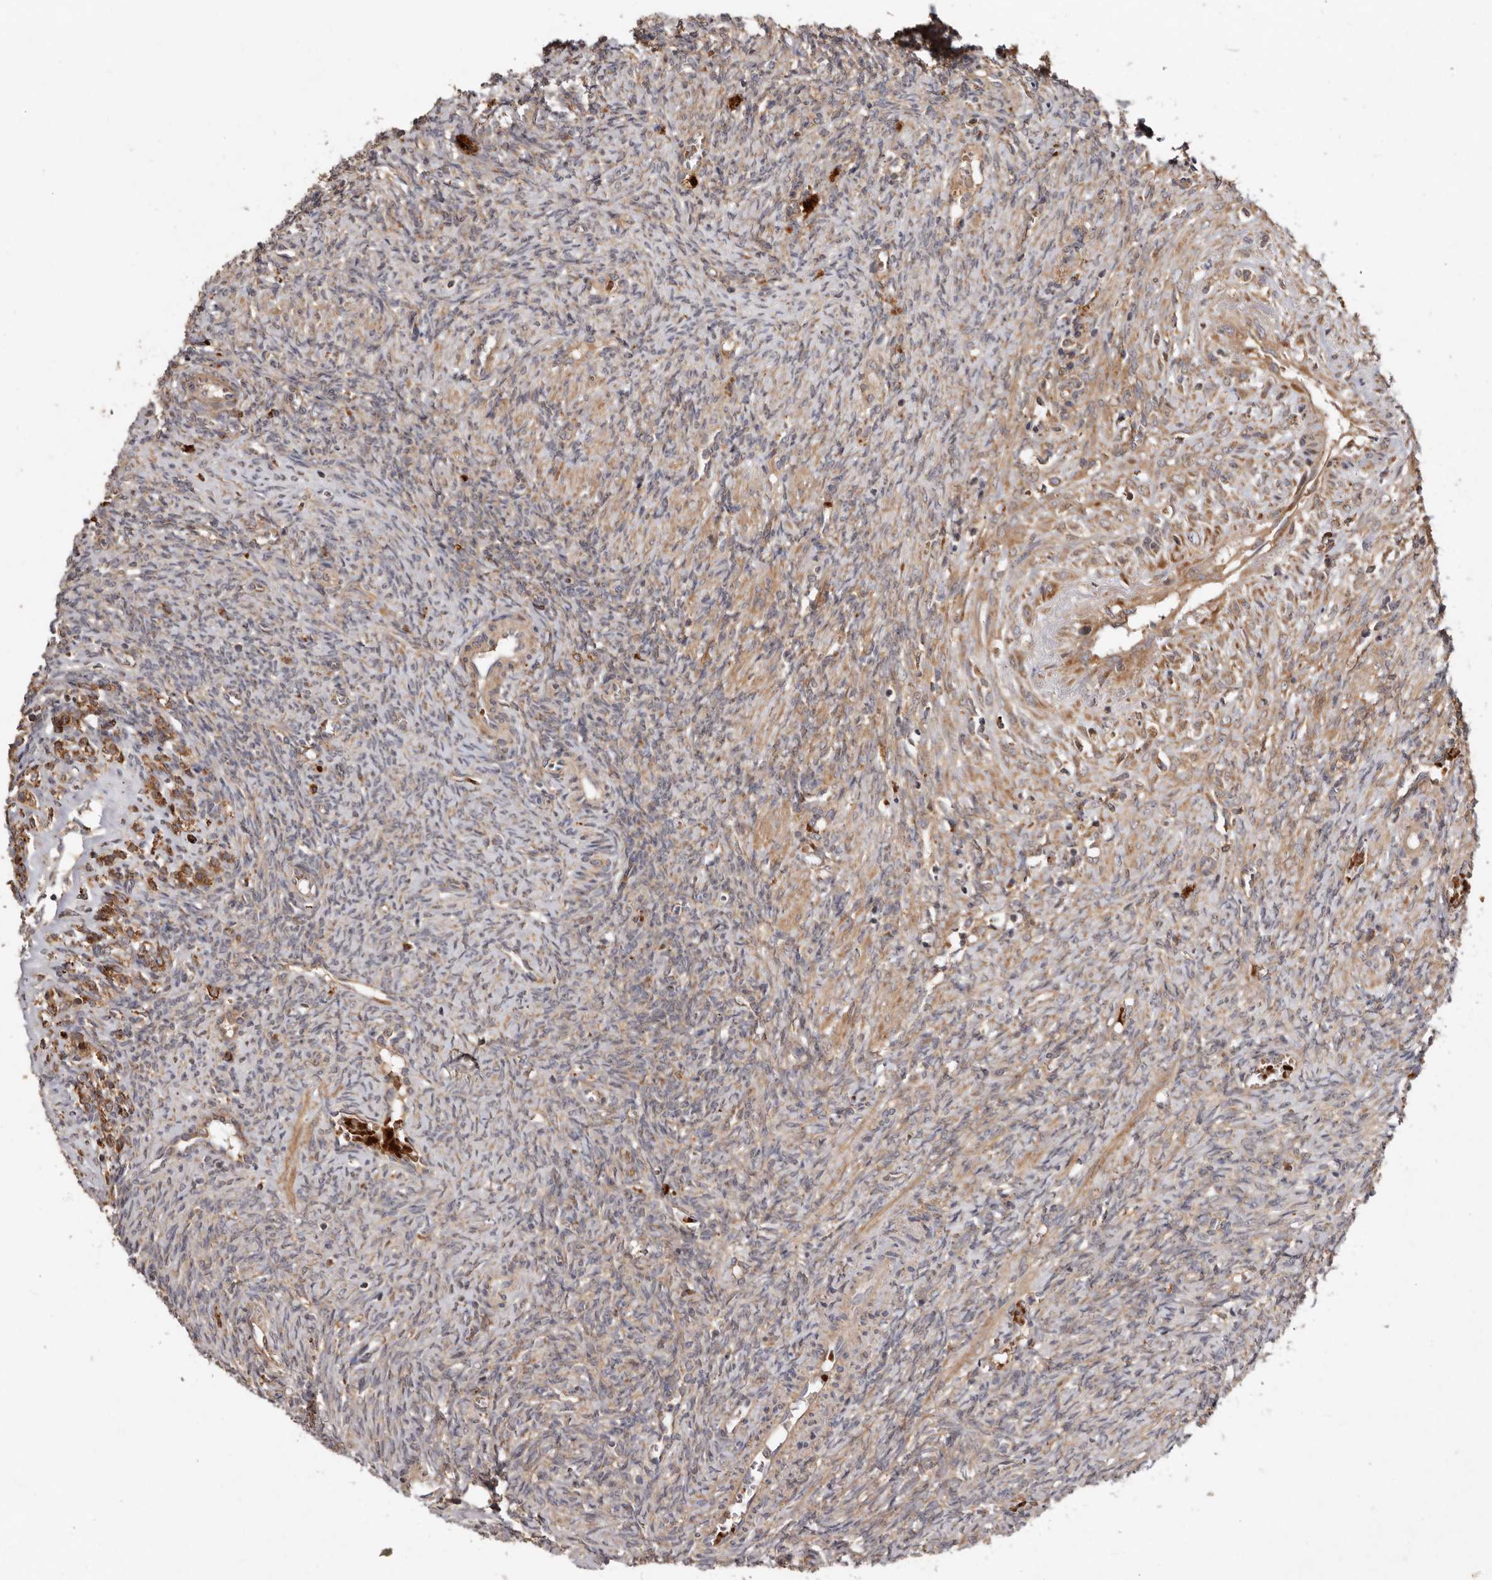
{"staining": {"intensity": "weak", "quantity": "25%-75%", "location": "cytoplasmic/membranous"}, "tissue": "ovary", "cell_type": "Ovarian stroma cells", "image_type": "normal", "snomed": [{"axis": "morphology", "description": "Normal tissue, NOS"}, {"axis": "topography", "description": "Ovary"}], "caption": "An IHC image of normal tissue is shown. Protein staining in brown labels weak cytoplasmic/membranous positivity in ovary within ovarian stroma cells. (DAB = brown stain, brightfield microscopy at high magnification).", "gene": "GOT1L1", "patient": {"sex": "female", "age": 41}}